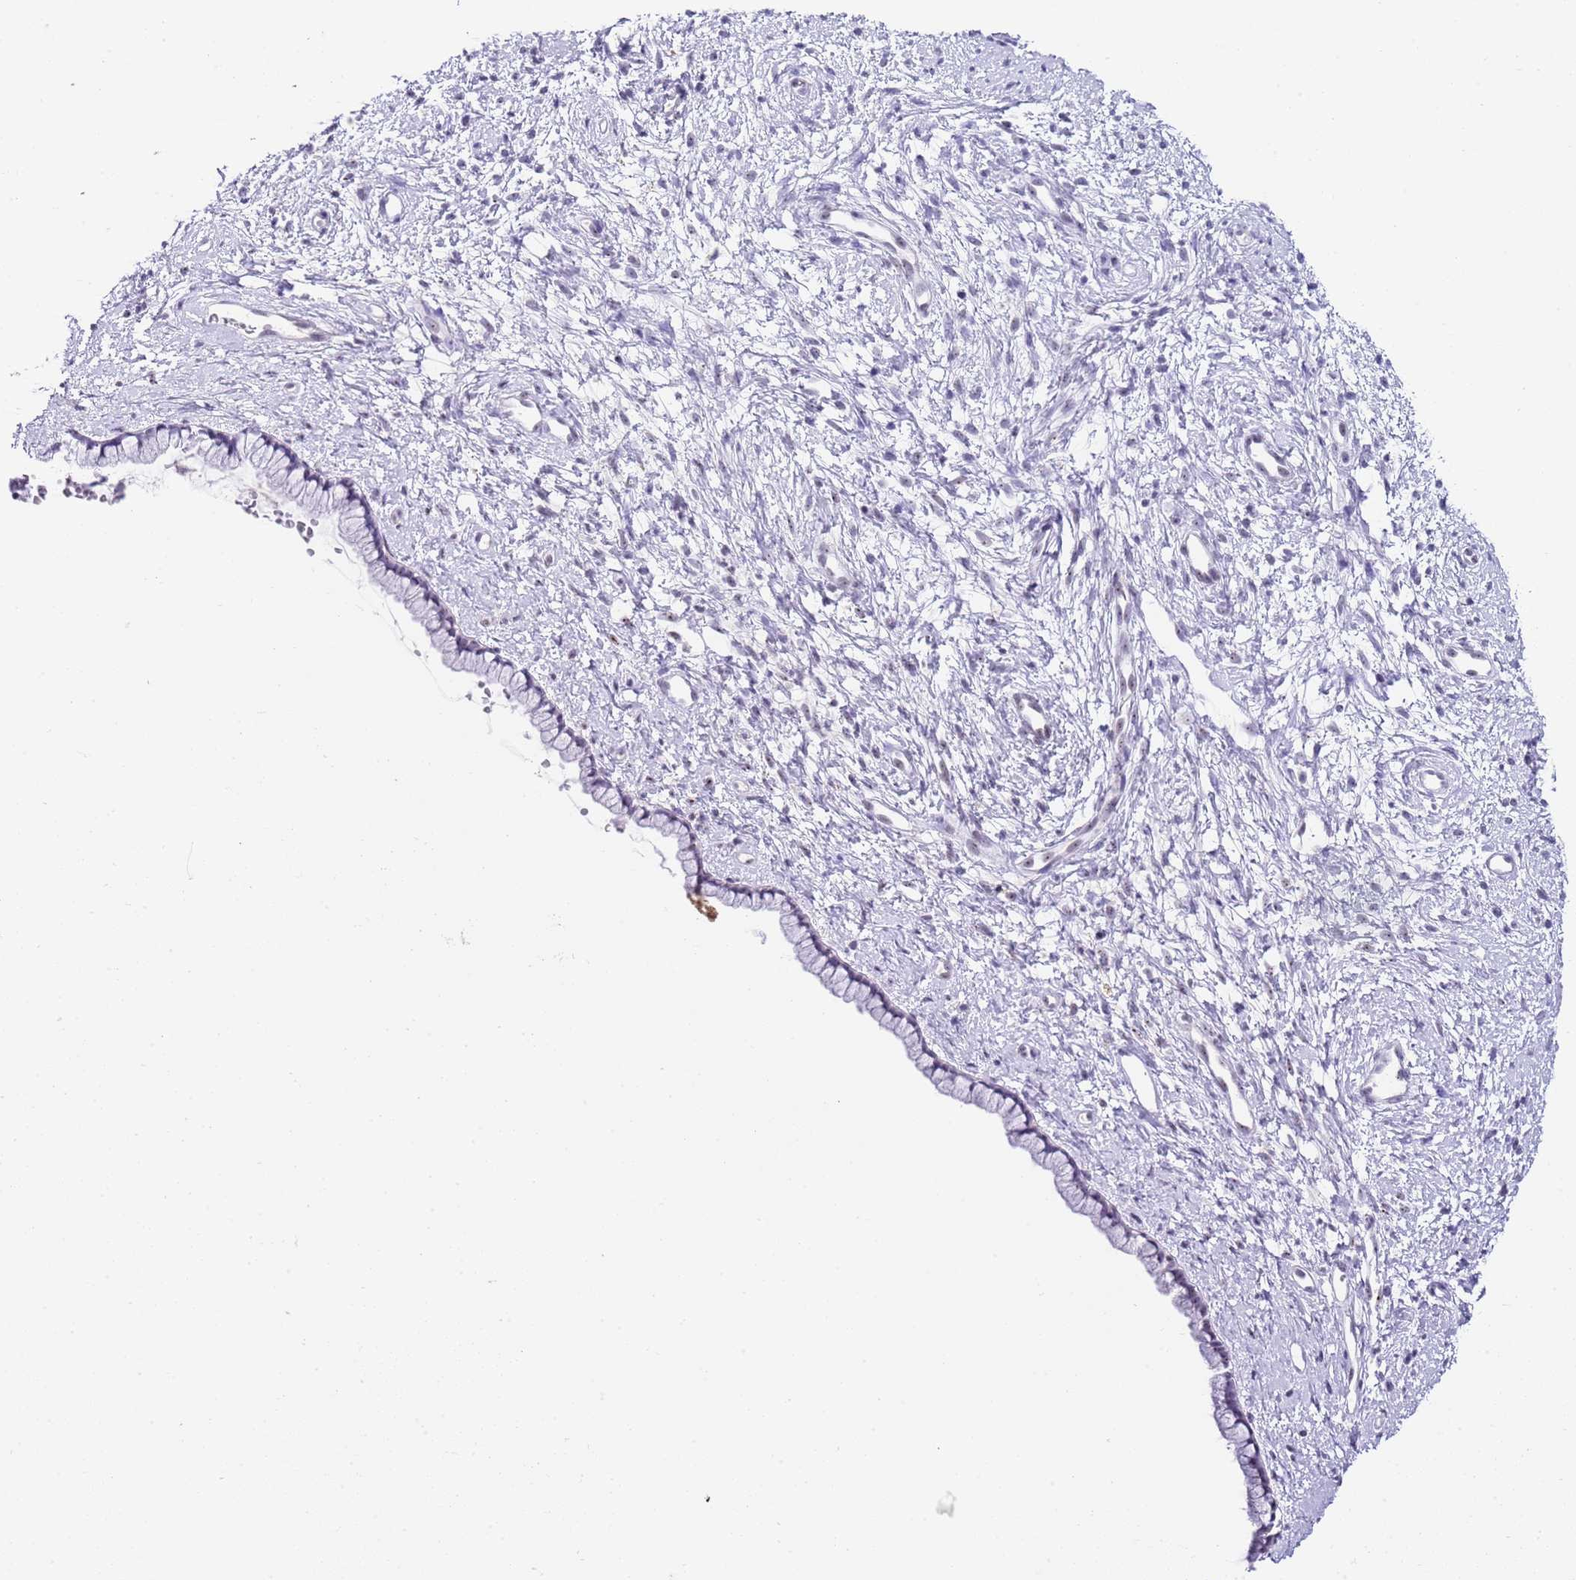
{"staining": {"intensity": "negative", "quantity": "none", "location": "none"}, "tissue": "cervix", "cell_type": "Glandular cells", "image_type": "normal", "snomed": [{"axis": "morphology", "description": "Normal tissue, NOS"}, {"axis": "topography", "description": "Cervix"}], "caption": "IHC of normal human cervix exhibits no expression in glandular cells. (IHC, brightfield microscopy, high magnification).", "gene": "NOP56", "patient": {"sex": "female", "age": 57}}